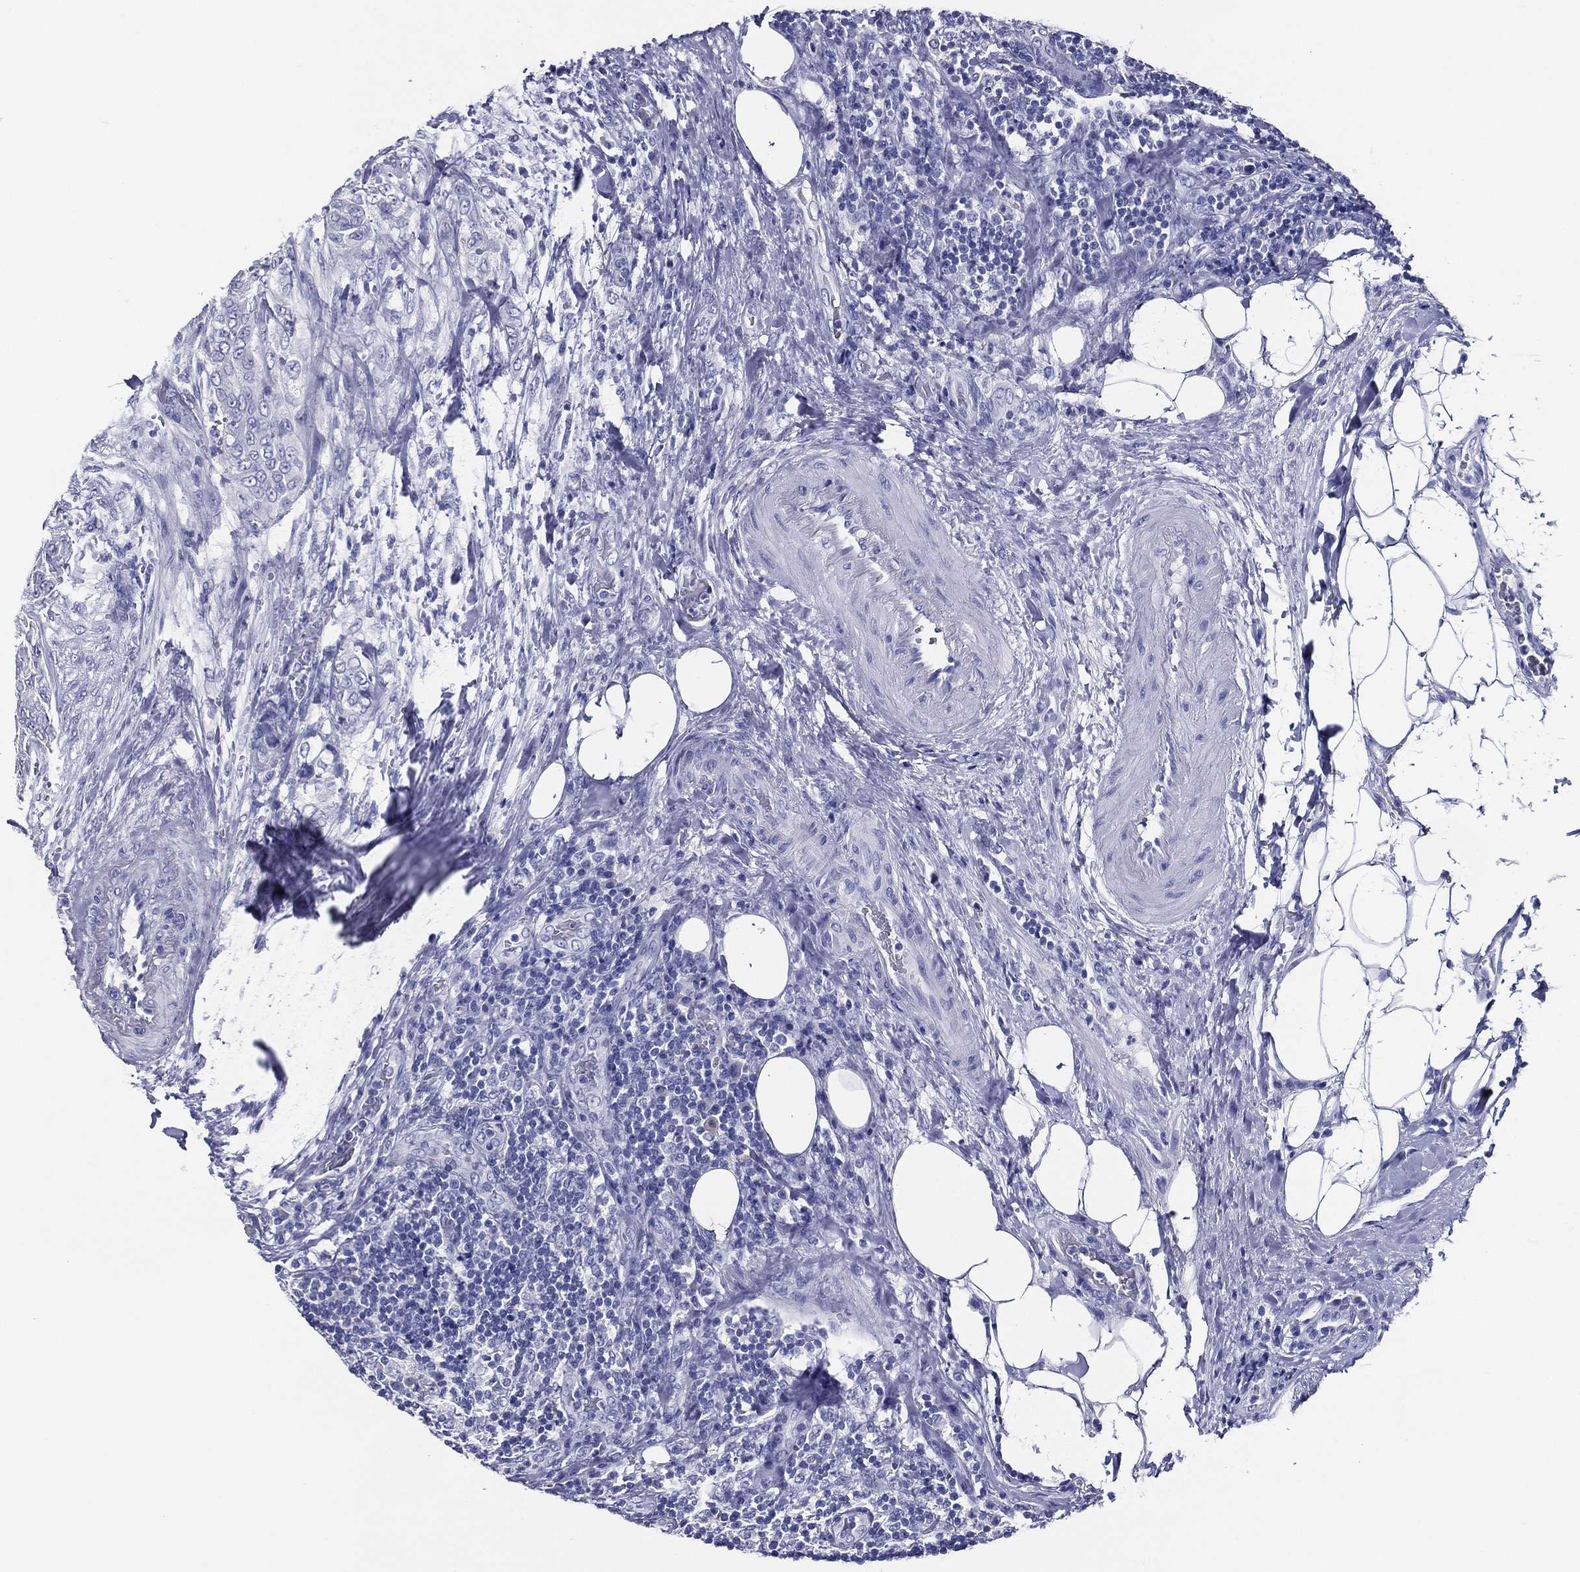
{"staining": {"intensity": "negative", "quantity": "none", "location": "none"}, "tissue": "thyroid cancer", "cell_type": "Tumor cells", "image_type": "cancer", "snomed": [{"axis": "morphology", "description": "Papillary adenocarcinoma, NOS"}, {"axis": "topography", "description": "Thyroid gland"}], "caption": "Tumor cells are negative for protein expression in human thyroid cancer (papillary adenocarcinoma).", "gene": "ACE2", "patient": {"sex": "male", "age": 61}}